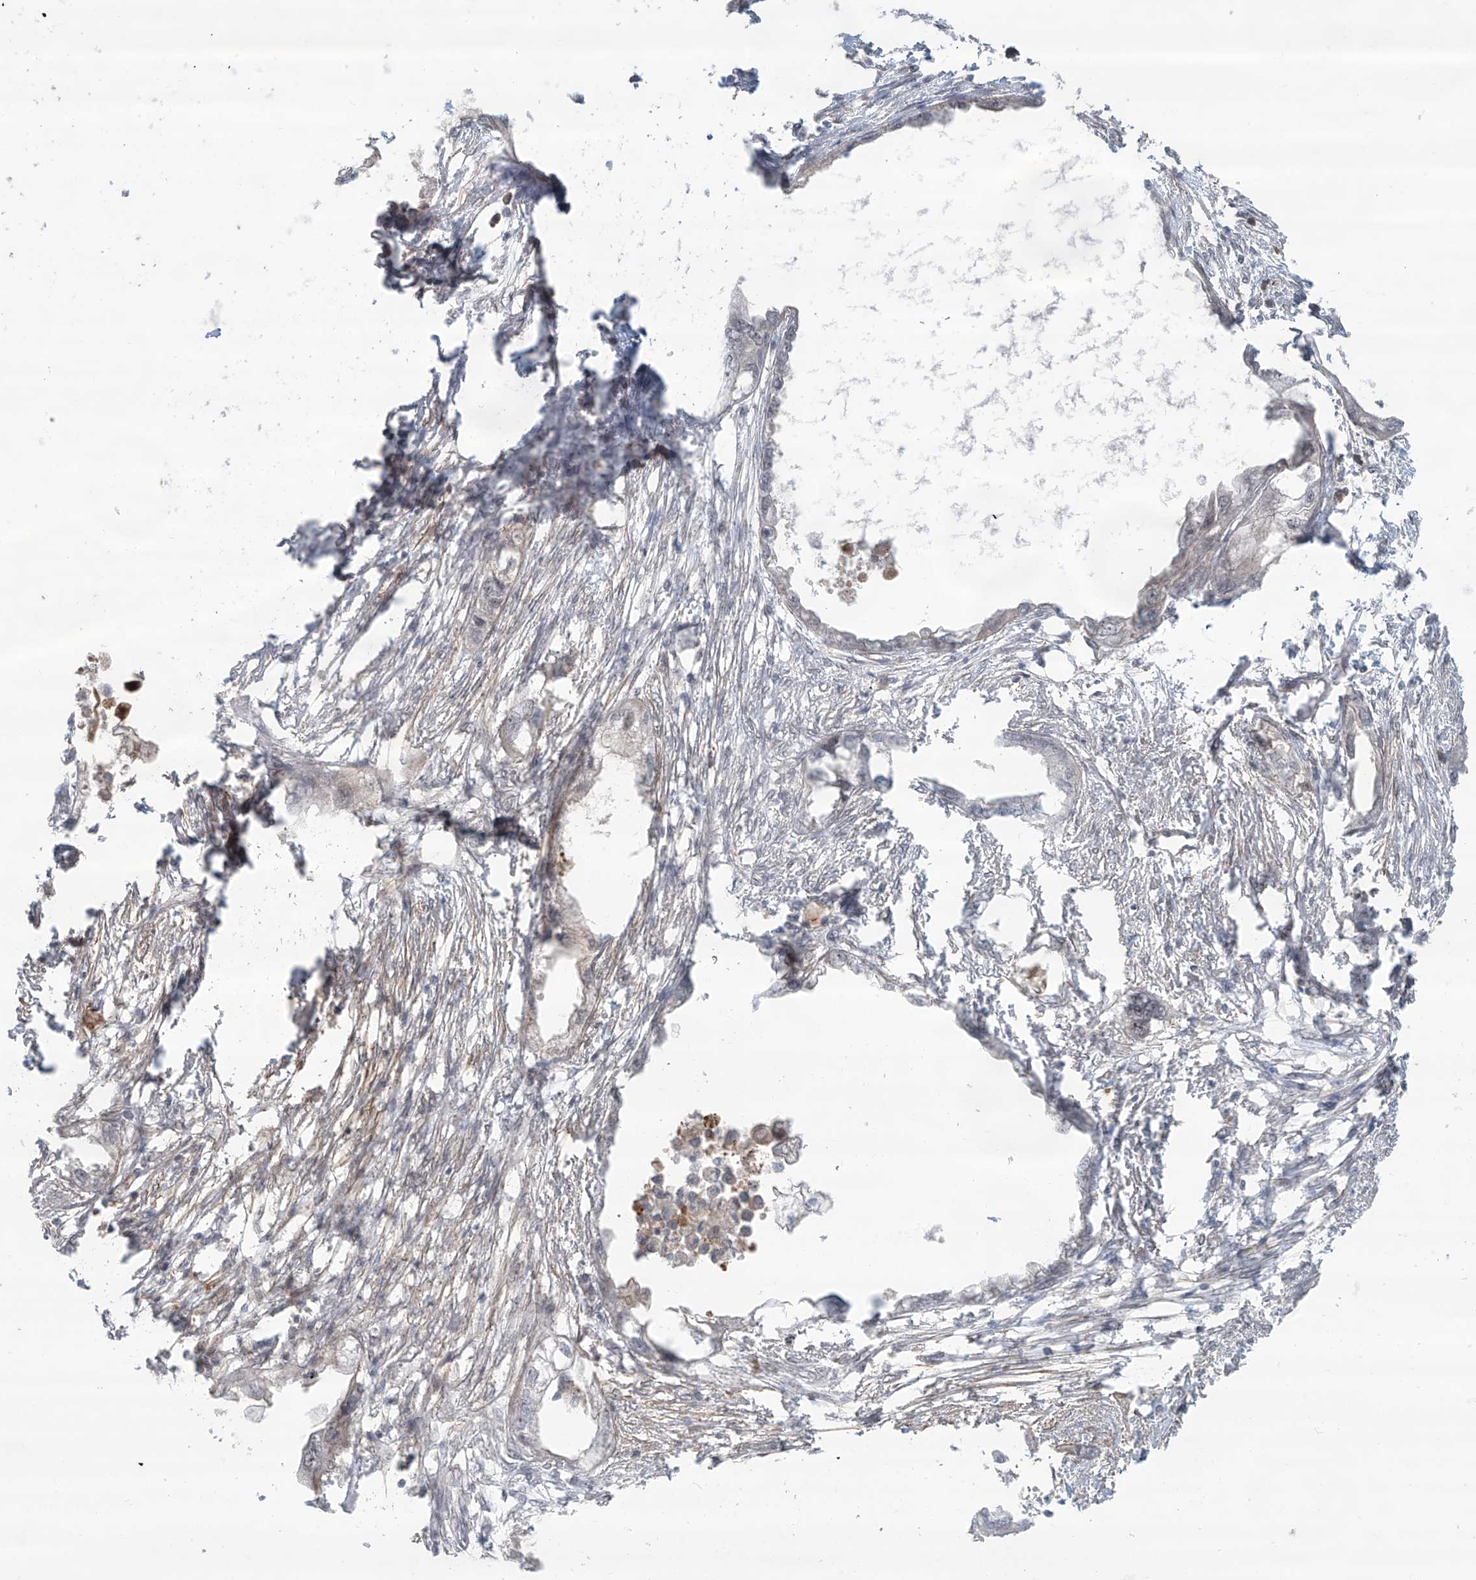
{"staining": {"intensity": "weak", "quantity": "<25%", "location": "cytoplasmic/membranous"}, "tissue": "endometrial cancer", "cell_type": "Tumor cells", "image_type": "cancer", "snomed": [{"axis": "morphology", "description": "Adenocarcinoma, NOS"}, {"axis": "morphology", "description": "Adenocarcinoma, metastatic, NOS"}, {"axis": "topography", "description": "Adipose tissue"}, {"axis": "topography", "description": "Endometrium"}], "caption": "A high-resolution image shows IHC staining of endometrial cancer, which displays no significant positivity in tumor cells.", "gene": "RASGEF1A", "patient": {"sex": "female", "age": 67}}